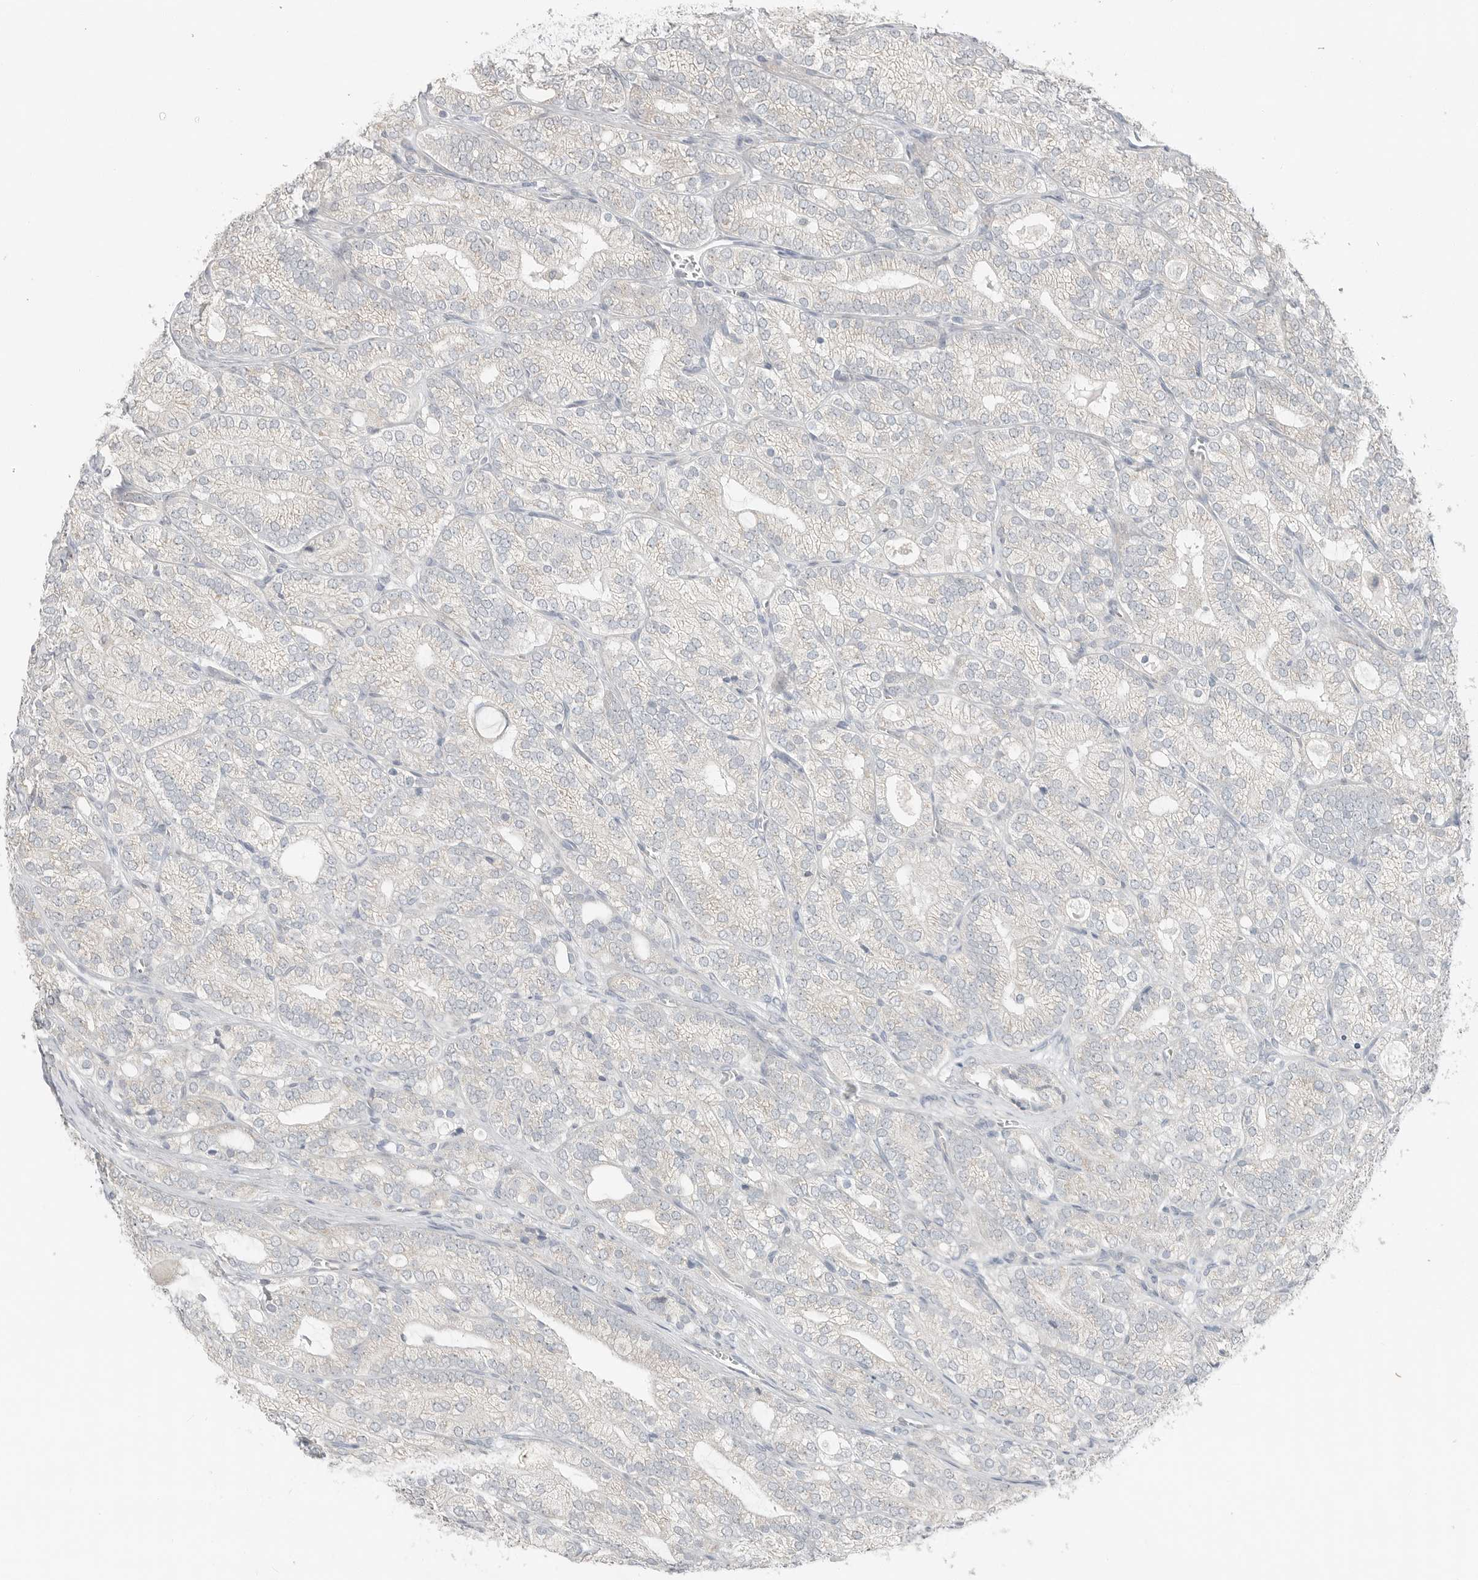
{"staining": {"intensity": "negative", "quantity": "none", "location": "none"}, "tissue": "prostate cancer", "cell_type": "Tumor cells", "image_type": "cancer", "snomed": [{"axis": "morphology", "description": "Adenocarcinoma, High grade"}, {"axis": "topography", "description": "Prostate"}], "caption": "The IHC histopathology image has no significant staining in tumor cells of high-grade adenocarcinoma (prostate) tissue. (Brightfield microscopy of DAB (3,3'-diaminobenzidine) immunohistochemistry at high magnification).", "gene": "FCRLB", "patient": {"sex": "male", "age": 57}}